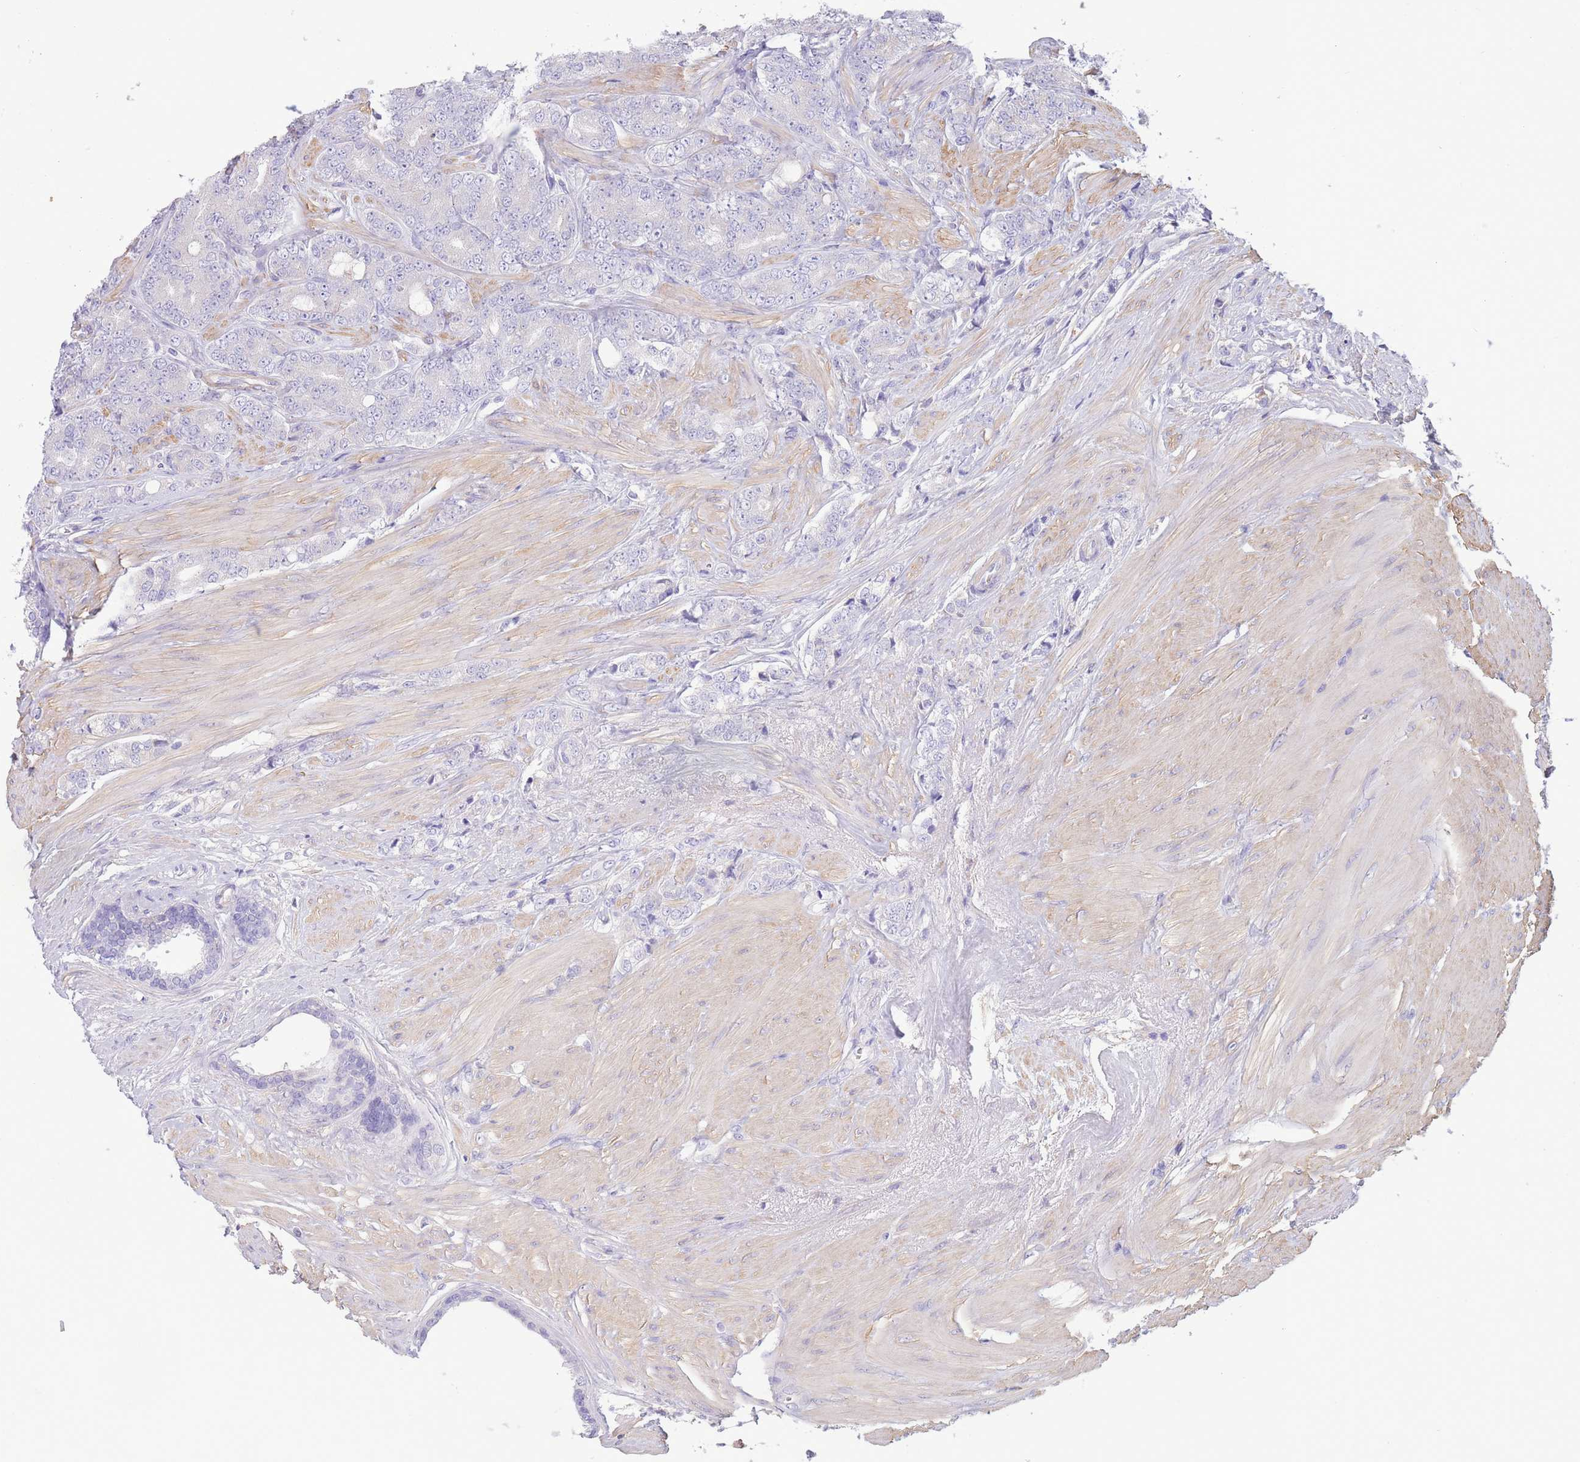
{"staining": {"intensity": "negative", "quantity": "none", "location": "none"}, "tissue": "prostate cancer", "cell_type": "Tumor cells", "image_type": "cancer", "snomed": [{"axis": "morphology", "description": "Adenocarcinoma, High grade"}, {"axis": "topography", "description": "Prostate"}], "caption": "IHC image of human prostate cancer stained for a protein (brown), which demonstrates no staining in tumor cells.", "gene": "PDHA1", "patient": {"sex": "male", "age": 62}}